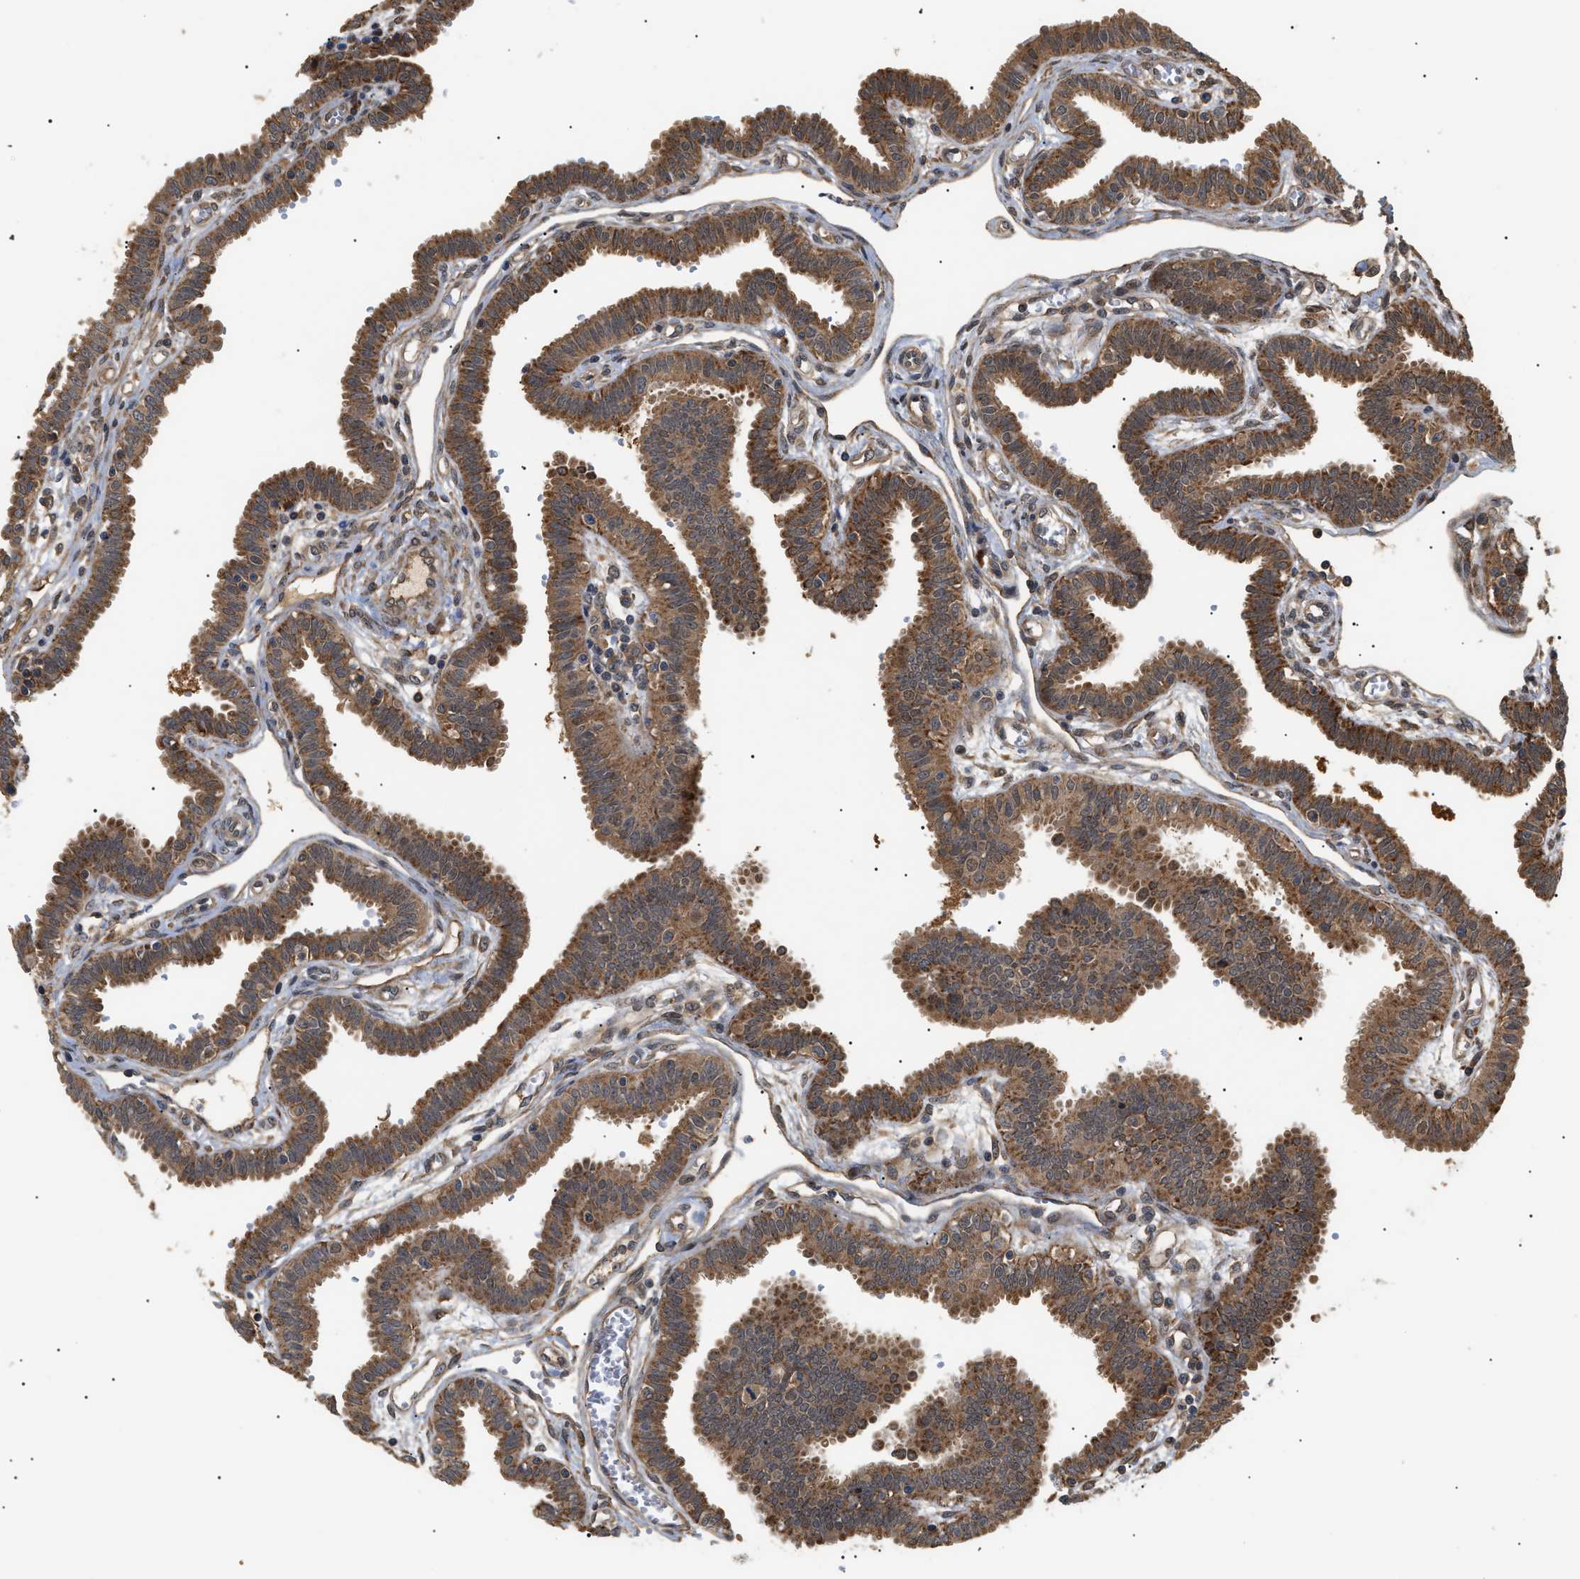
{"staining": {"intensity": "strong", "quantity": ">75%", "location": "cytoplasmic/membranous"}, "tissue": "fallopian tube", "cell_type": "Glandular cells", "image_type": "normal", "snomed": [{"axis": "morphology", "description": "Normal tissue, NOS"}, {"axis": "topography", "description": "Fallopian tube"}], "caption": "A brown stain shows strong cytoplasmic/membranous staining of a protein in glandular cells of unremarkable human fallopian tube. The protein is stained brown, and the nuclei are stained in blue (DAB IHC with brightfield microscopy, high magnification).", "gene": "ASTL", "patient": {"sex": "female", "age": 32}}